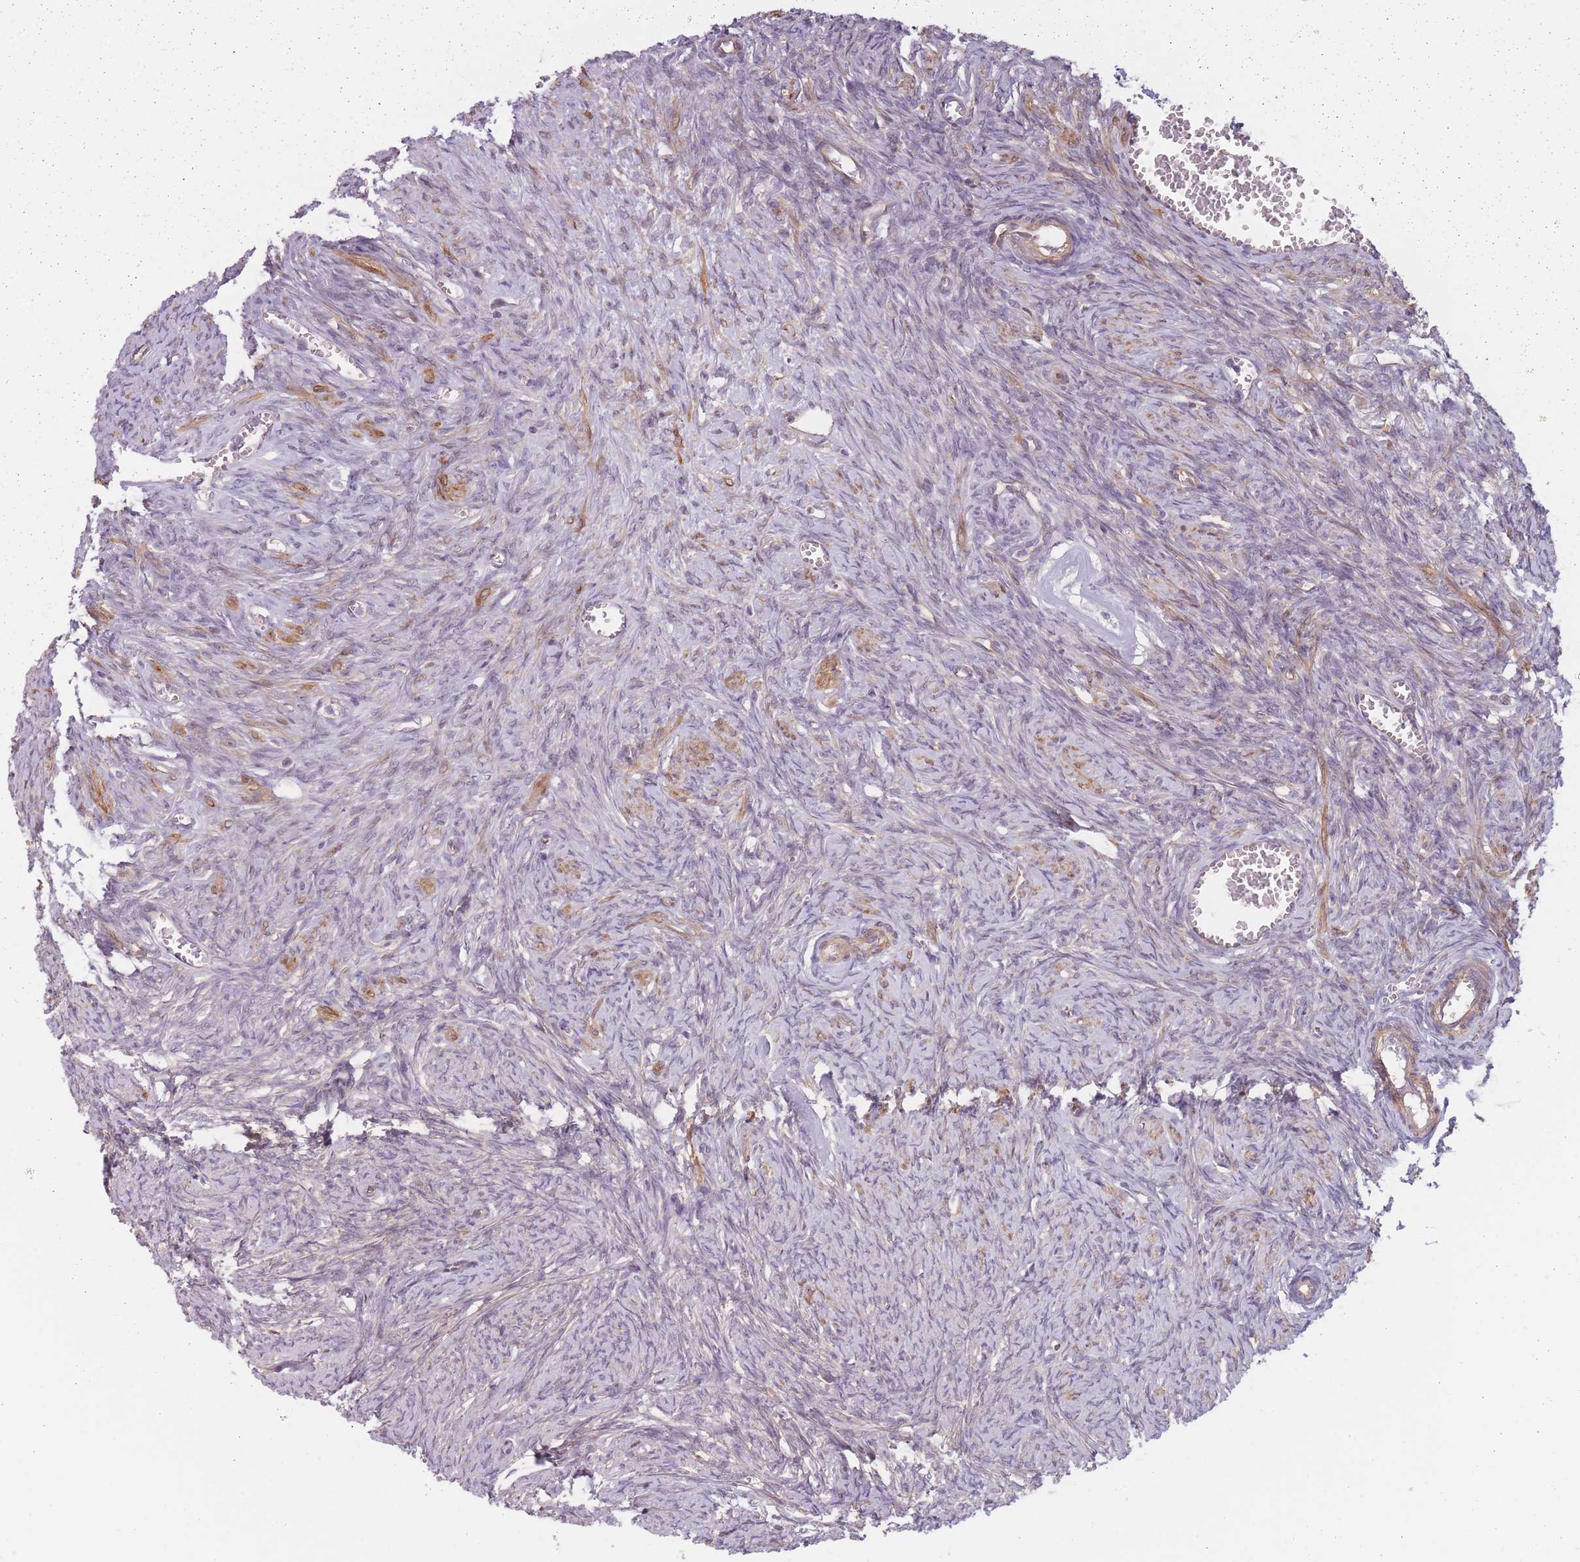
{"staining": {"intensity": "negative", "quantity": "none", "location": "none"}, "tissue": "ovary", "cell_type": "Ovarian stroma cells", "image_type": "normal", "snomed": [{"axis": "morphology", "description": "Normal tissue, NOS"}, {"axis": "topography", "description": "Ovary"}], "caption": "High power microscopy micrograph of an immunohistochemistry (IHC) photomicrograph of unremarkable ovary, revealing no significant staining in ovarian stroma cells. Brightfield microscopy of immunohistochemistry (IHC) stained with DAB (3,3'-diaminobenzidine) (brown) and hematoxylin (blue), captured at high magnification.", "gene": "SLC7A6", "patient": {"sex": "female", "age": 44}}